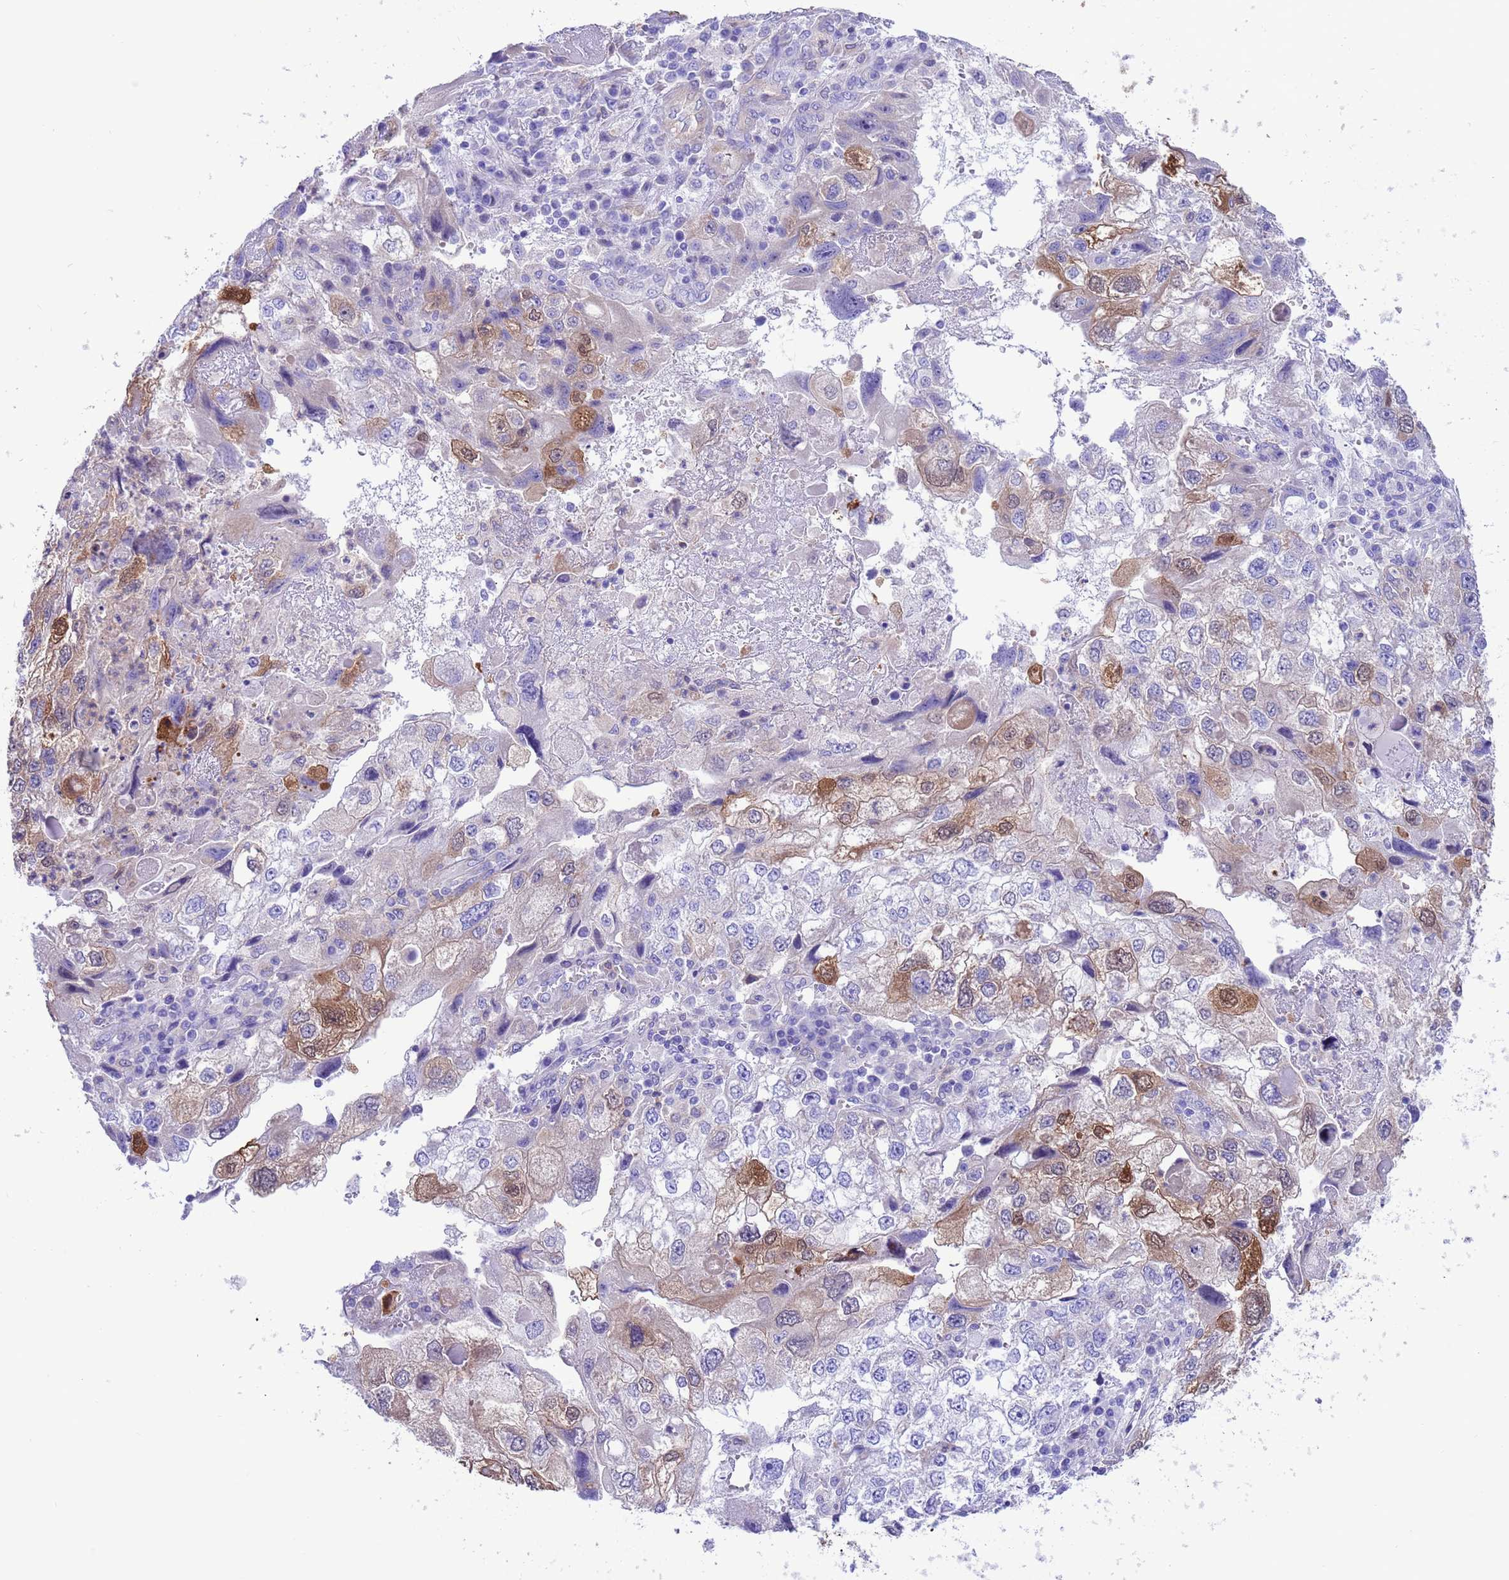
{"staining": {"intensity": "moderate", "quantity": "<25%", "location": "cytoplasmic/membranous,nuclear"}, "tissue": "endometrial cancer", "cell_type": "Tumor cells", "image_type": "cancer", "snomed": [{"axis": "morphology", "description": "Adenocarcinoma, NOS"}, {"axis": "topography", "description": "Endometrium"}], "caption": "About <25% of tumor cells in endometrial cancer (adenocarcinoma) show moderate cytoplasmic/membranous and nuclear protein expression as visualized by brown immunohistochemical staining.", "gene": "C6orf47", "patient": {"sex": "female", "age": 49}}